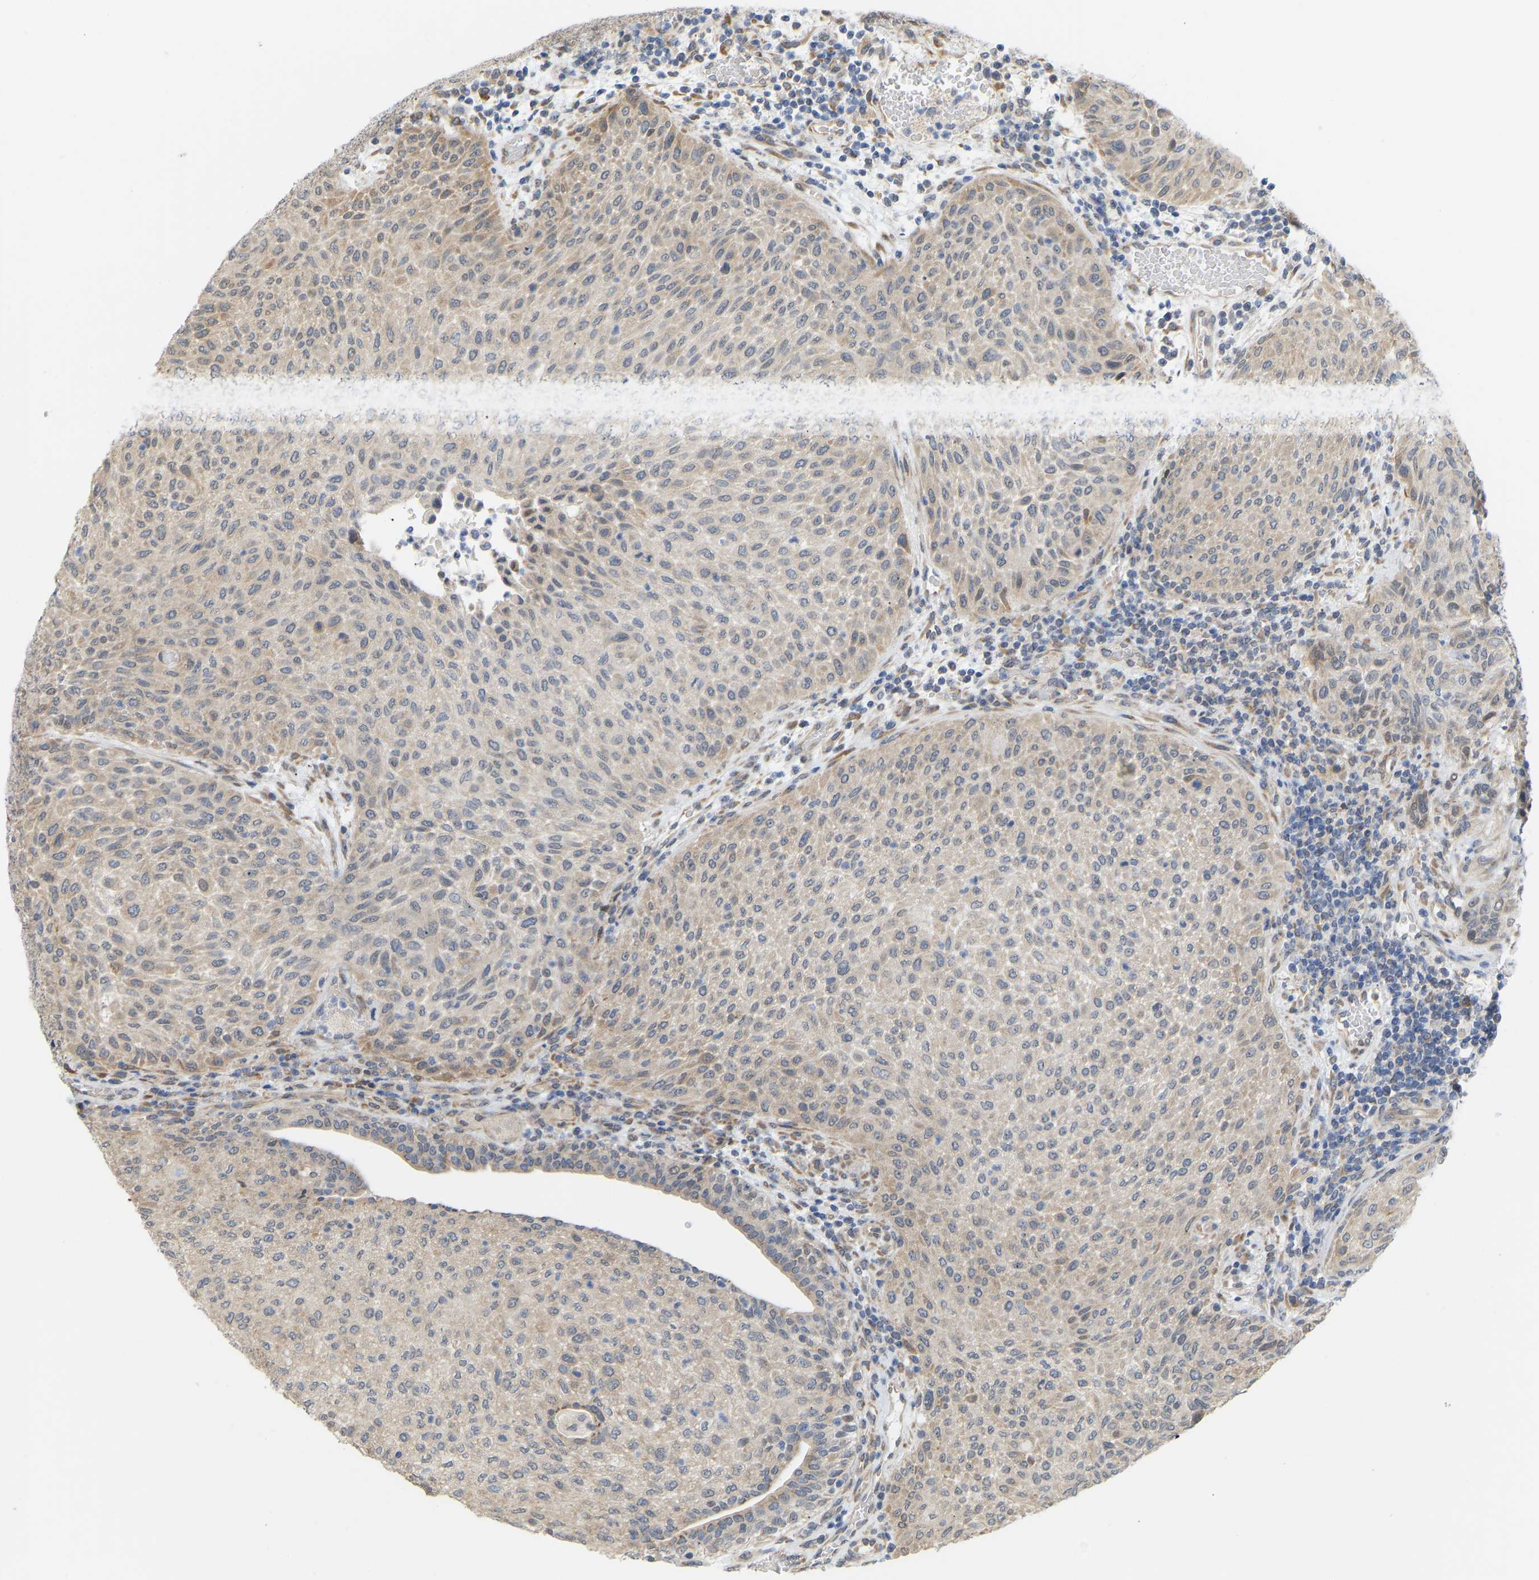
{"staining": {"intensity": "weak", "quantity": ">75%", "location": "cytoplasmic/membranous"}, "tissue": "urothelial cancer", "cell_type": "Tumor cells", "image_type": "cancer", "snomed": [{"axis": "morphology", "description": "Urothelial carcinoma, Low grade"}, {"axis": "morphology", "description": "Urothelial carcinoma, High grade"}, {"axis": "topography", "description": "Urinary bladder"}], "caption": "Immunohistochemistry photomicrograph of neoplastic tissue: human urothelial cancer stained using IHC shows low levels of weak protein expression localized specifically in the cytoplasmic/membranous of tumor cells, appearing as a cytoplasmic/membranous brown color.", "gene": "BEND3", "patient": {"sex": "male", "age": 35}}